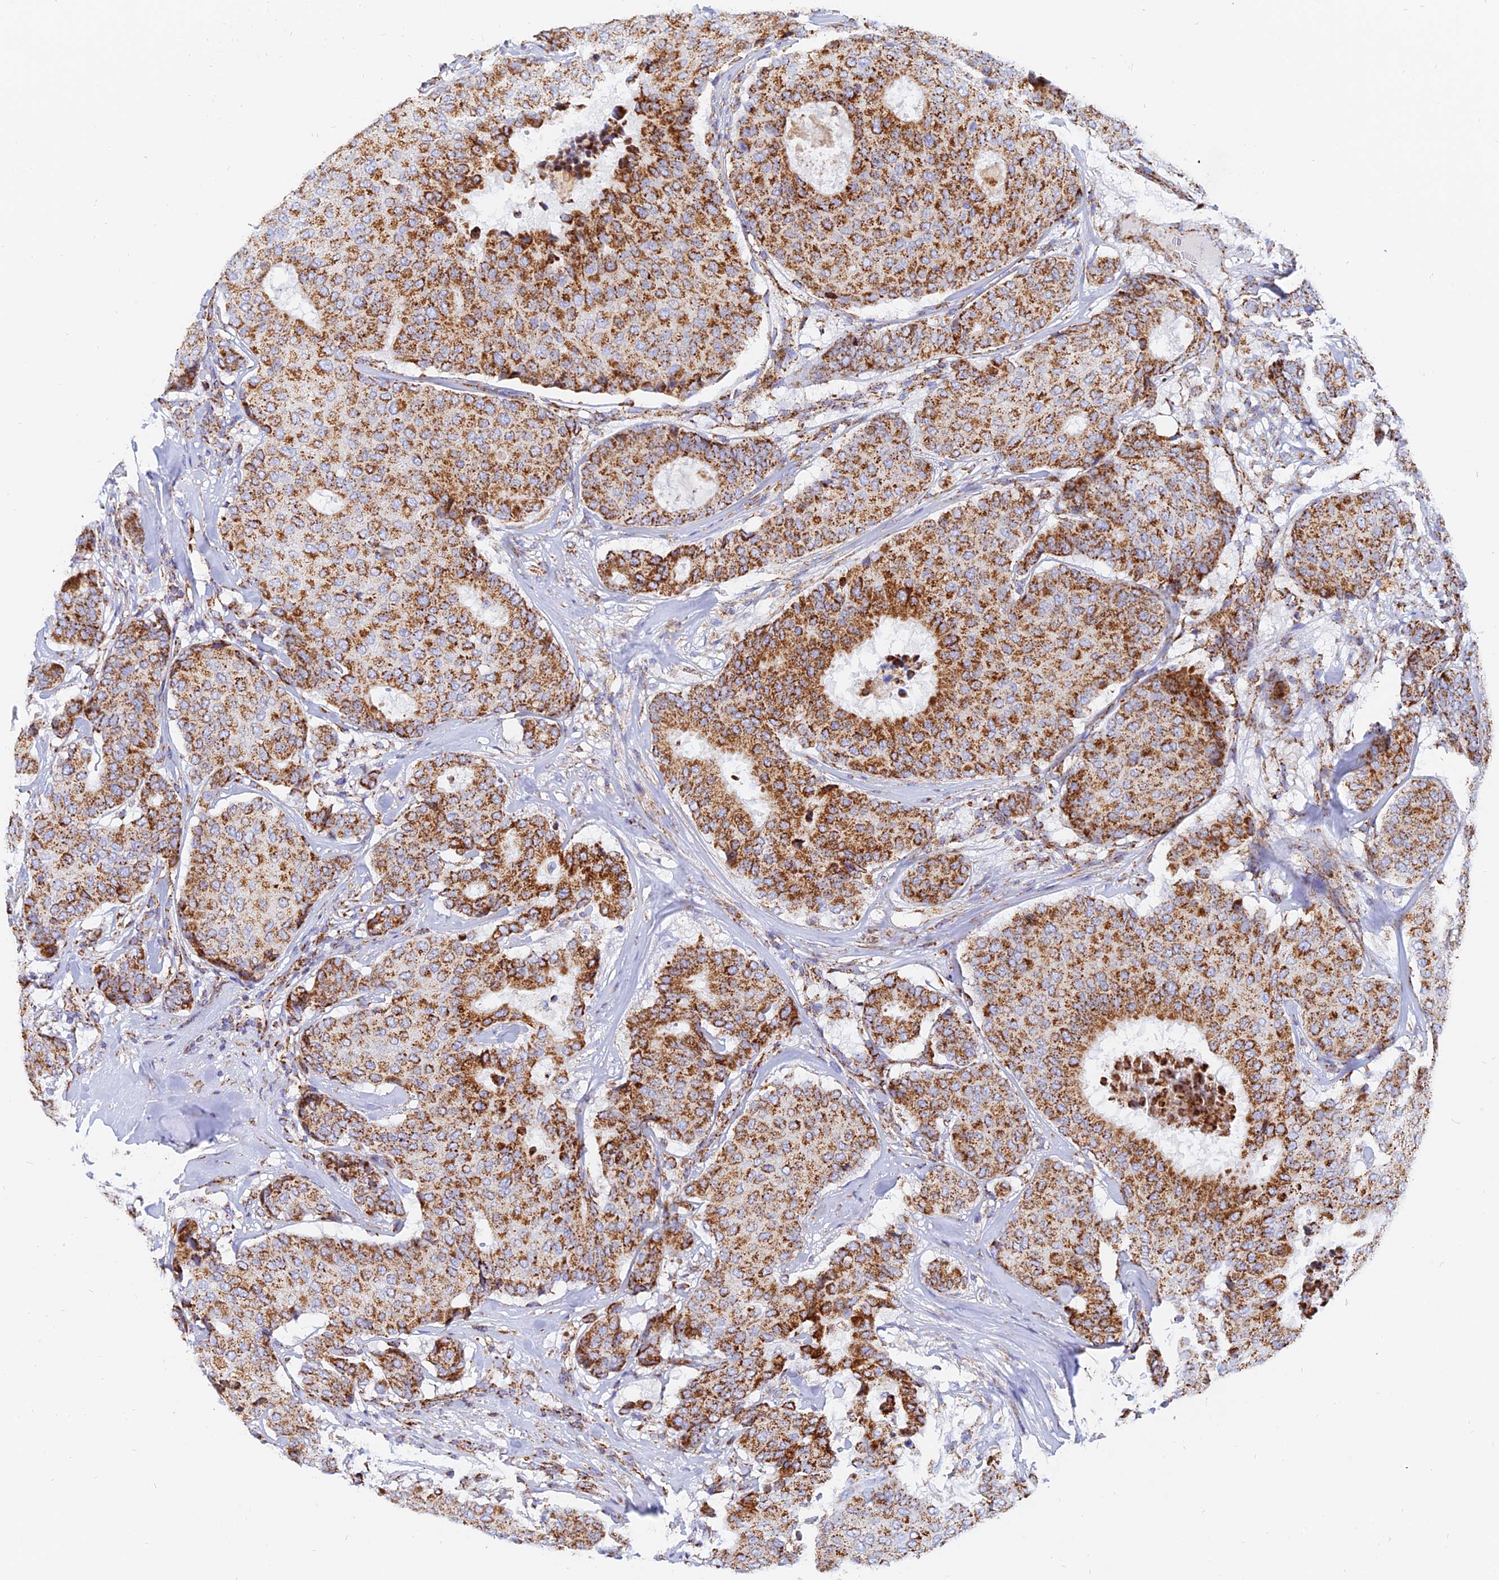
{"staining": {"intensity": "strong", "quantity": ">75%", "location": "cytoplasmic/membranous"}, "tissue": "breast cancer", "cell_type": "Tumor cells", "image_type": "cancer", "snomed": [{"axis": "morphology", "description": "Duct carcinoma"}, {"axis": "topography", "description": "Breast"}], "caption": "Breast invasive ductal carcinoma stained with a brown dye displays strong cytoplasmic/membranous positive expression in approximately >75% of tumor cells.", "gene": "NDUFB6", "patient": {"sex": "female", "age": 75}}